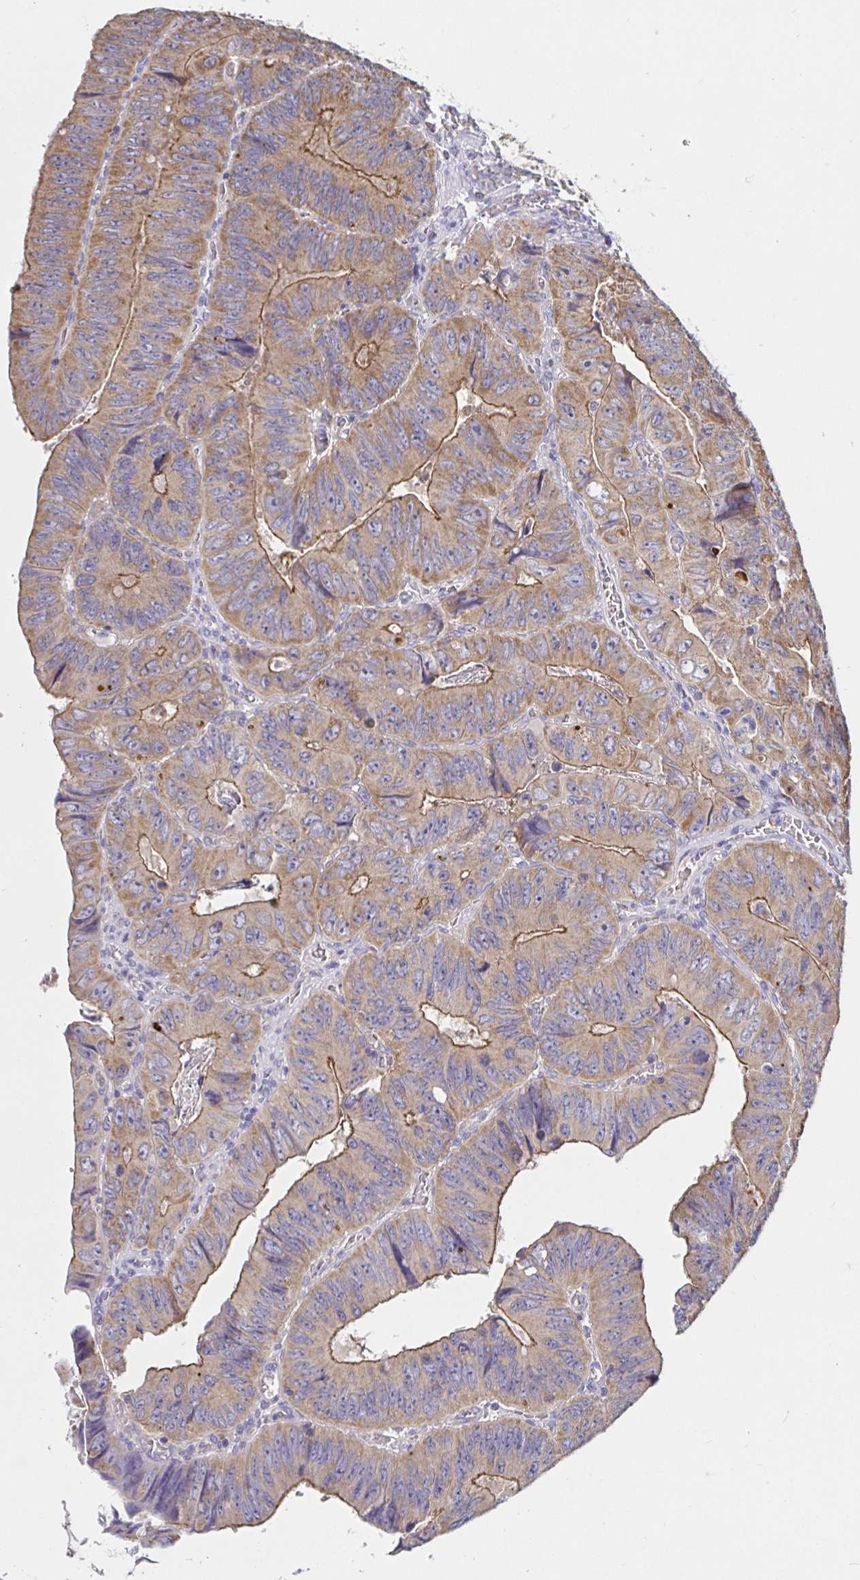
{"staining": {"intensity": "moderate", "quantity": ">75%", "location": "cytoplasmic/membranous"}, "tissue": "colorectal cancer", "cell_type": "Tumor cells", "image_type": "cancer", "snomed": [{"axis": "morphology", "description": "Adenocarcinoma, NOS"}, {"axis": "topography", "description": "Colon"}], "caption": "Colorectal adenocarcinoma tissue reveals moderate cytoplasmic/membranous expression in approximately >75% of tumor cells", "gene": "PRDX3", "patient": {"sex": "female", "age": 84}}